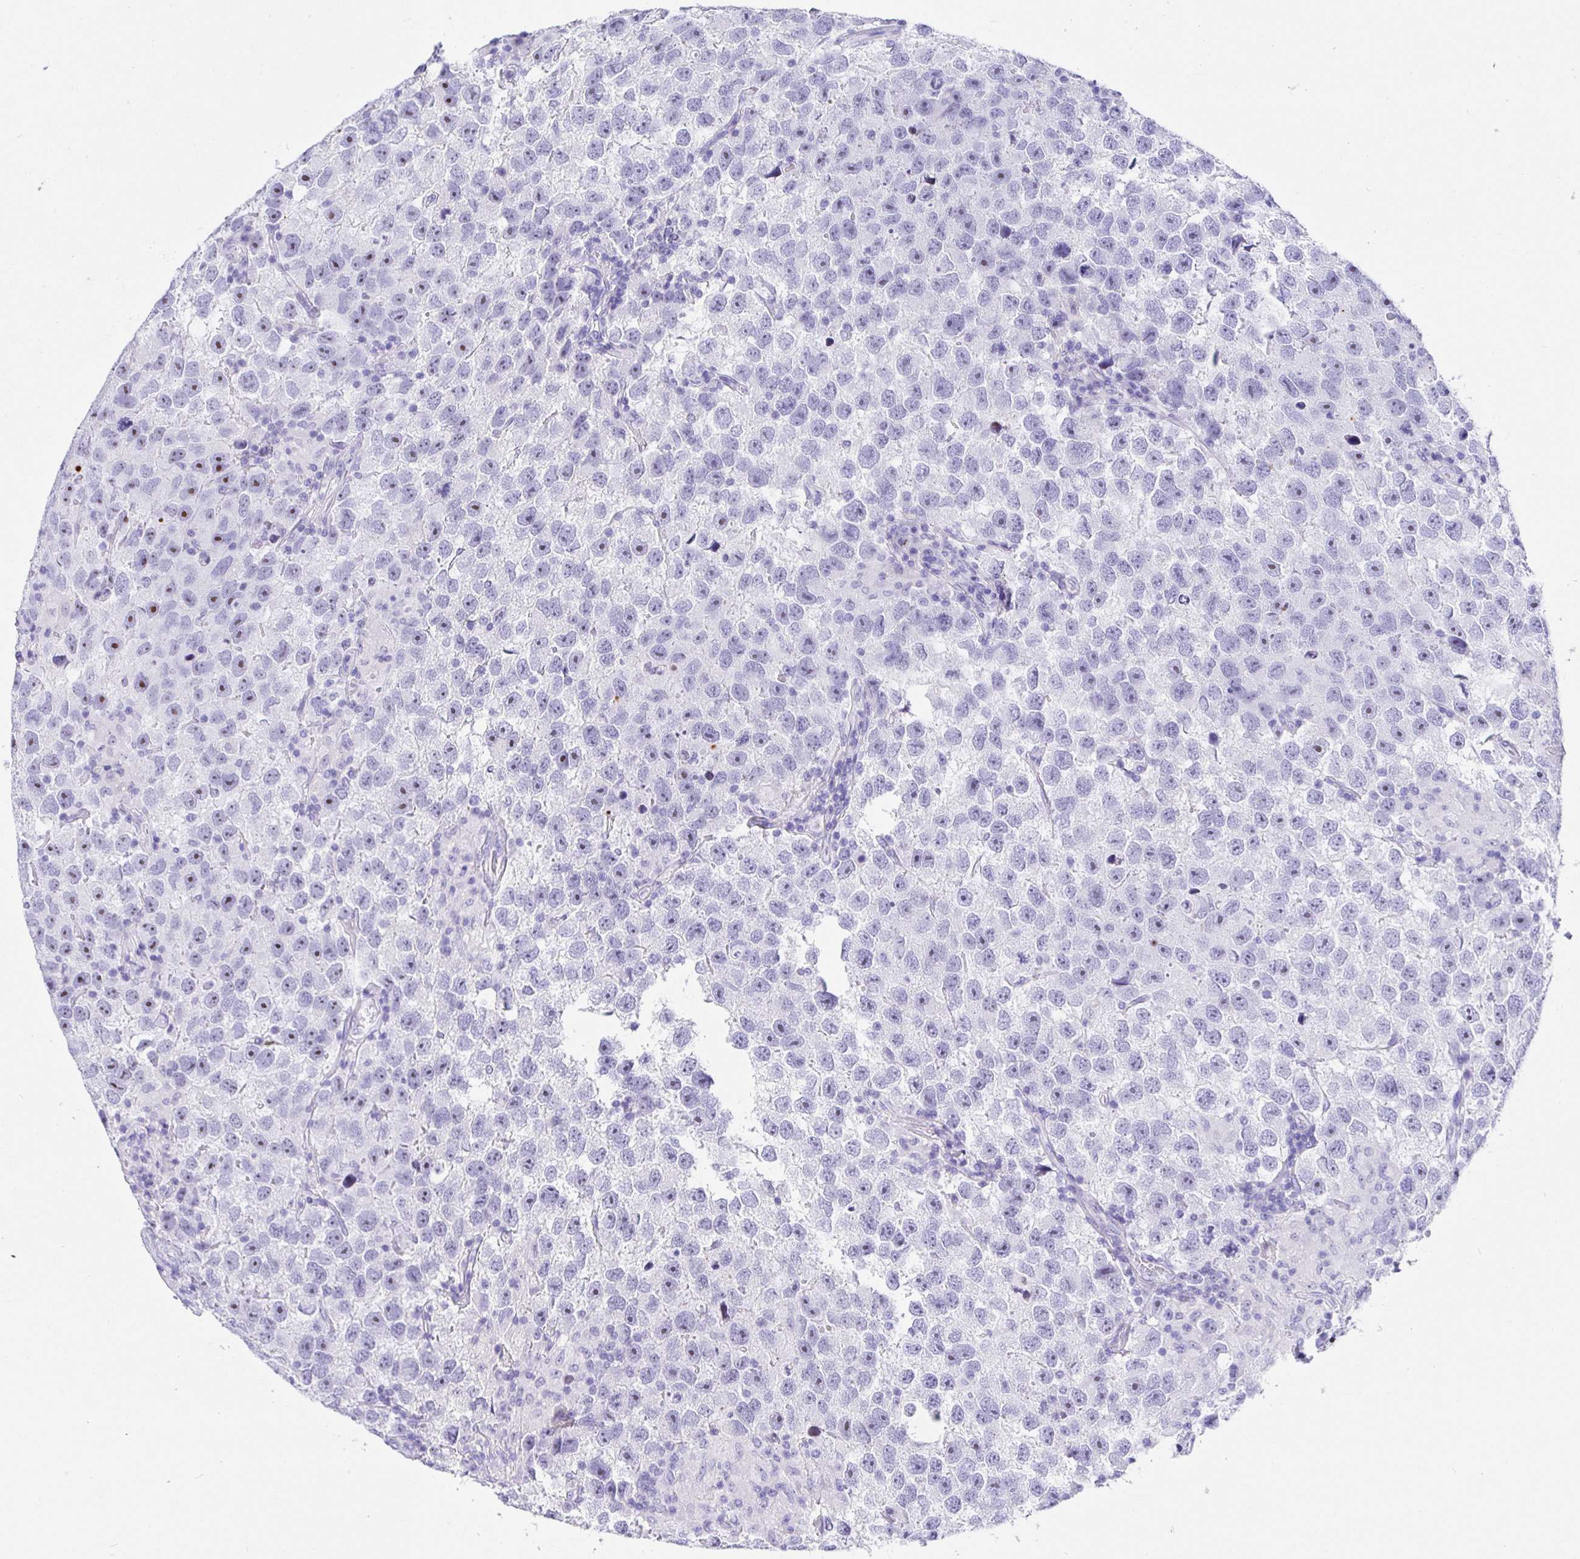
{"staining": {"intensity": "negative", "quantity": "none", "location": "none"}, "tissue": "testis cancer", "cell_type": "Tumor cells", "image_type": "cancer", "snomed": [{"axis": "morphology", "description": "Seminoma, NOS"}, {"axis": "topography", "description": "Testis"}], "caption": "DAB (3,3'-diaminobenzidine) immunohistochemical staining of testis seminoma exhibits no significant expression in tumor cells. (DAB (3,3'-diaminobenzidine) immunohistochemistry (IHC) with hematoxylin counter stain).", "gene": "PRAMEF19", "patient": {"sex": "male", "age": 26}}